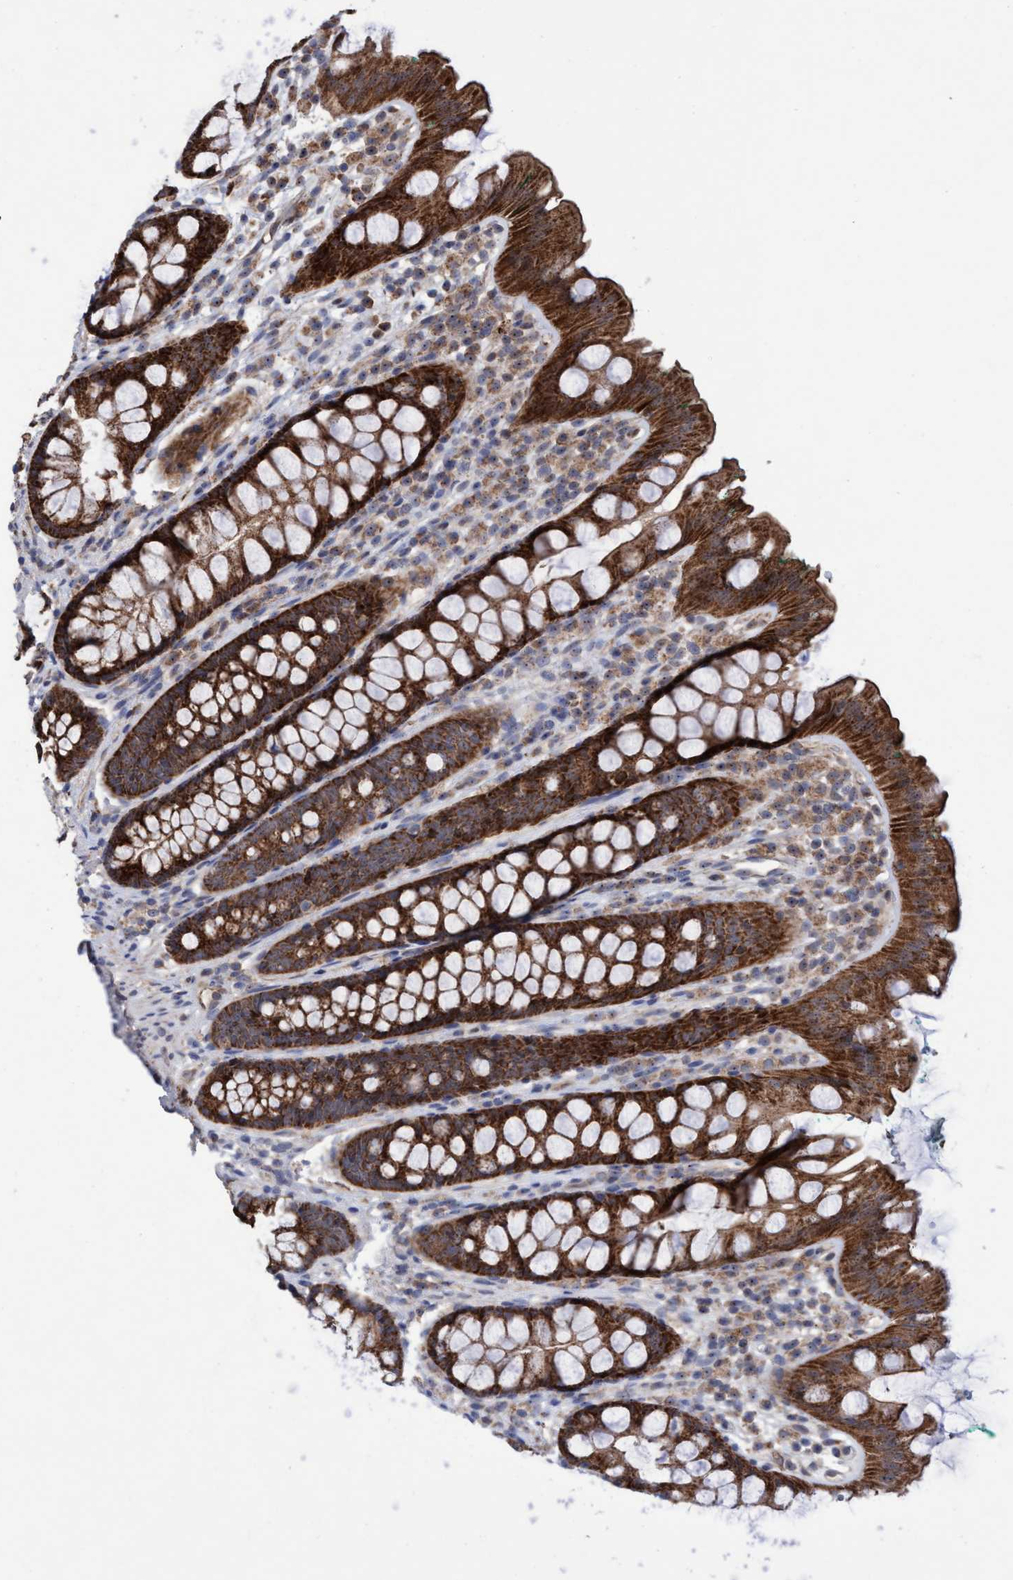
{"staining": {"intensity": "strong", "quantity": ">75%", "location": "cytoplasmic/membranous,nuclear"}, "tissue": "rectum", "cell_type": "Glandular cells", "image_type": "normal", "snomed": [{"axis": "morphology", "description": "Normal tissue, NOS"}, {"axis": "topography", "description": "Rectum"}], "caption": "Glandular cells demonstrate strong cytoplasmic/membranous,nuclear staining in approximately >75% of cells in unremarkable rectum.", "gene": "P2RY14", "patient": {"sex": "female", "age": 65}}